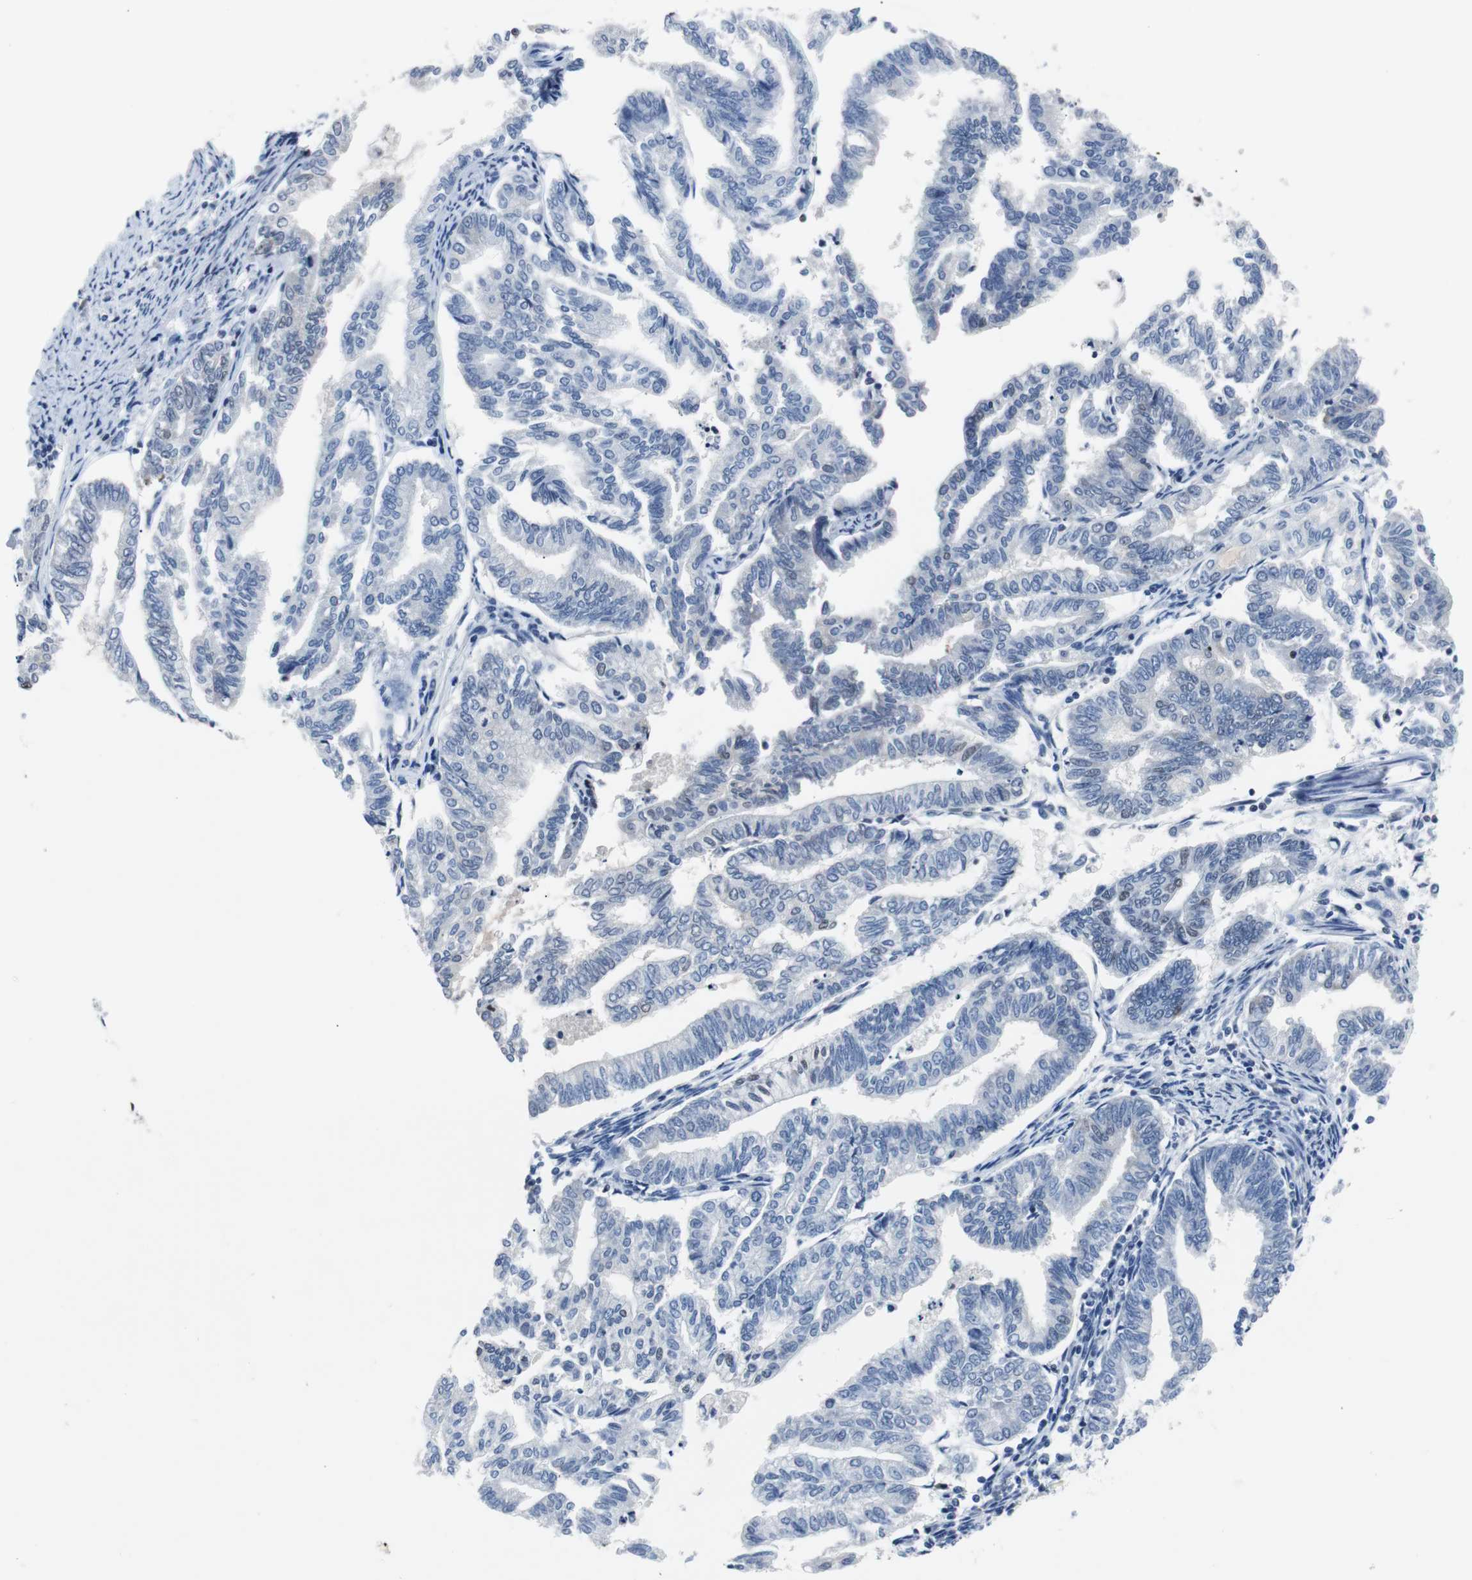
{"staining": {"intensity": "moderate", "quantity": "<25%", "location": "nuclear"}, "tissue": "endometrial cancer", "cell_type": "Tumor cells", "image_type": "cancer", "snomed": [{"axis": "morphology", "description": "Adenocarcinoma, NOS"}, {"axis": "topography", "description": "Endometrium"}], "caption": "IHC histopathology image of neoplastic tissue: adenocarcinoma (endometrial) stained using immunohistochemistry exhibits low levels of moderate protein expression localized specifically in the nuclear of tumor cells, appearing as a nuclear brown color.", "gene": "JUN", "patient": {"sex": "female", "age": 79}}